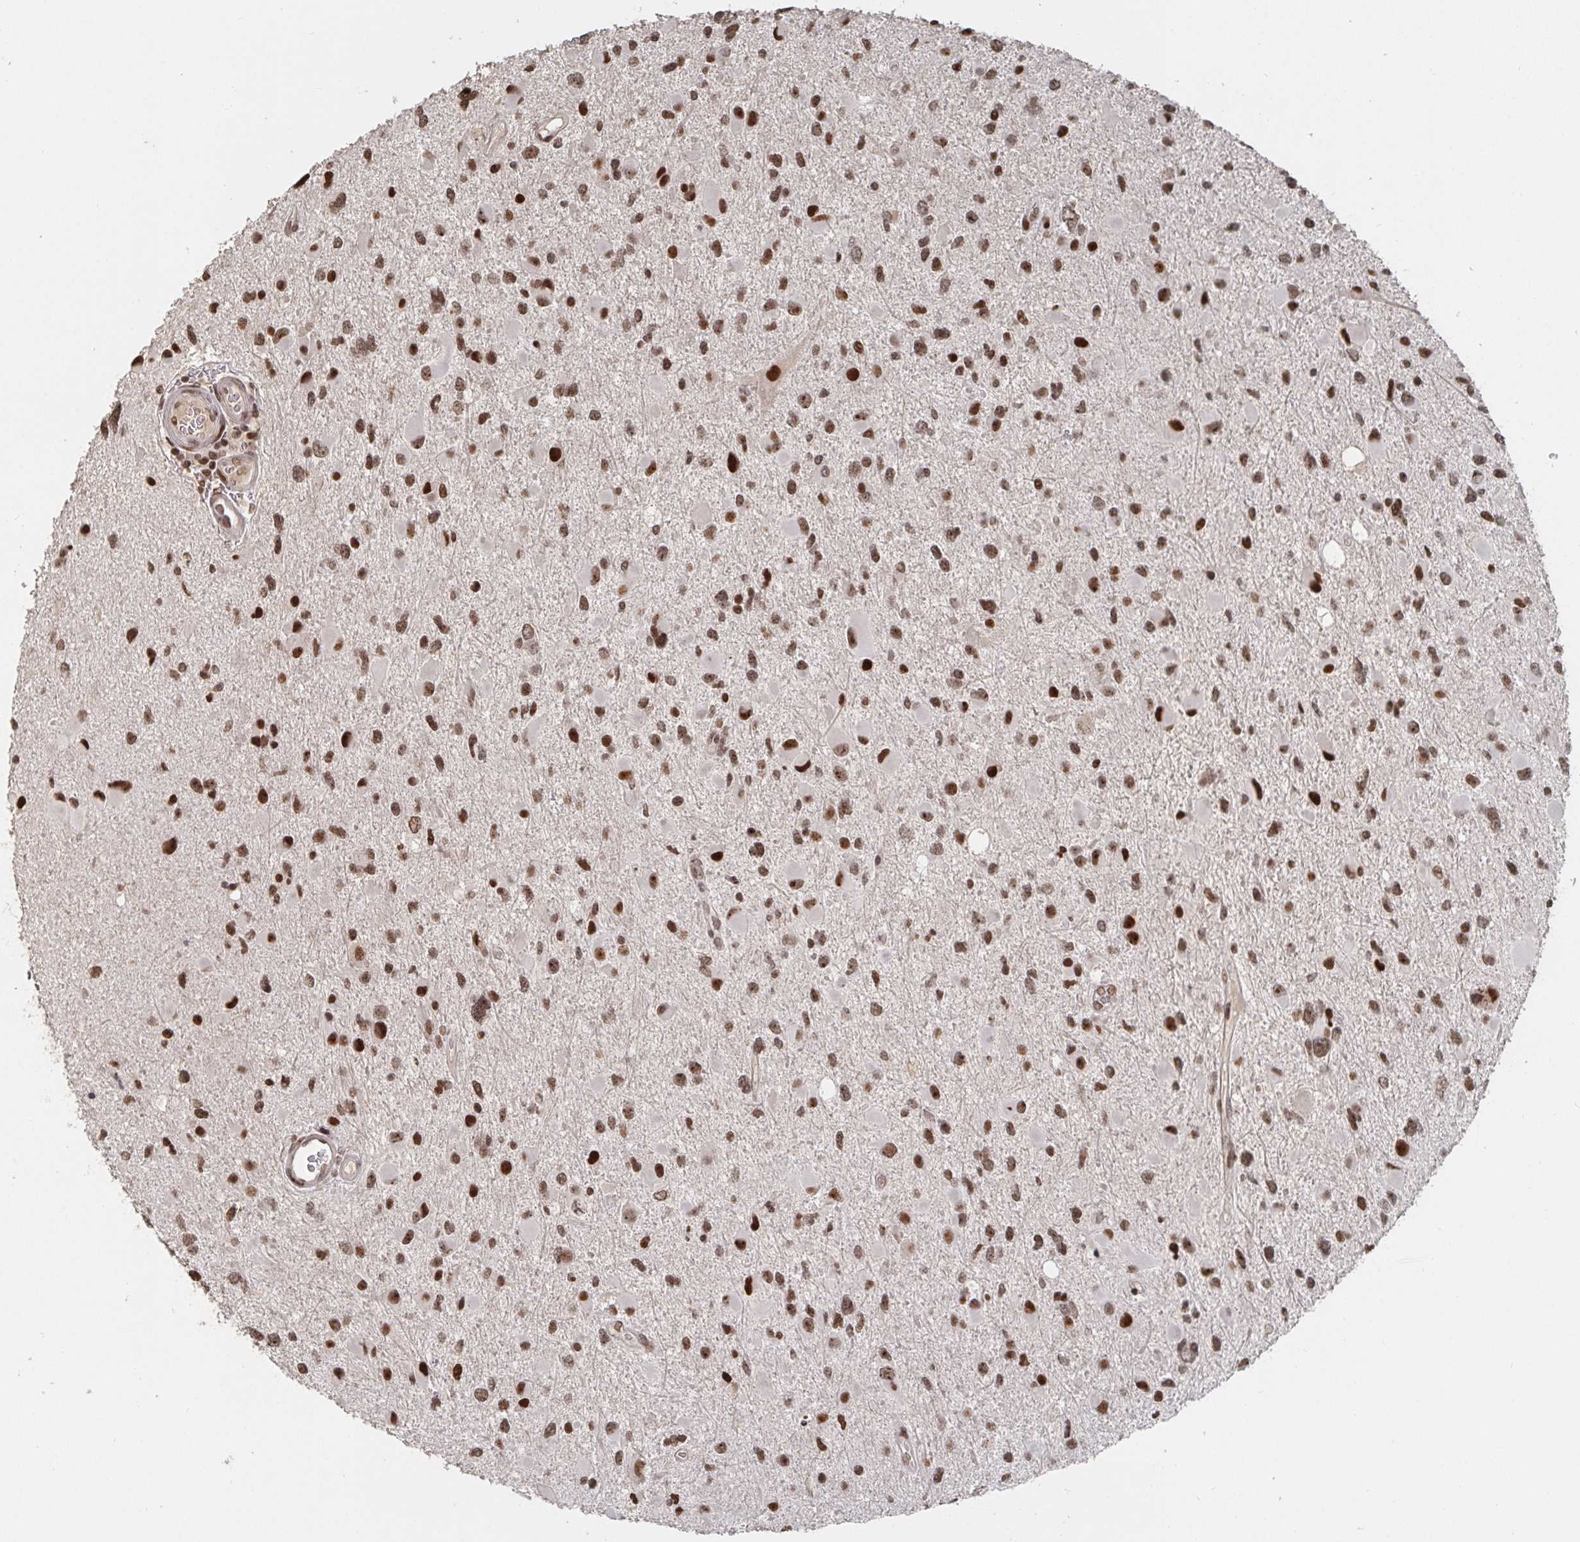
{"staining": {"intensity": "moderate", "quantity": ">75%", "location": "nuclear"}, "tissue": "glioma", "cell_type": "Tumor cells", "image_type": "cancer", "snomed": [{"axis": "morphology", "description": "Glioma, malignant, Low grade"}, {"axis": "topography", "description": "Brain"}], "caption": "Immunohistochemistry (DAB (3,3'-diaminobenzidine)) staining of malignant glioma (low-grade) reveals moderate nuclear protein expression in about >75% of tumor cells.", "gene": "ZDHHC12", "patient": {"sex": "female", "age": 32}}